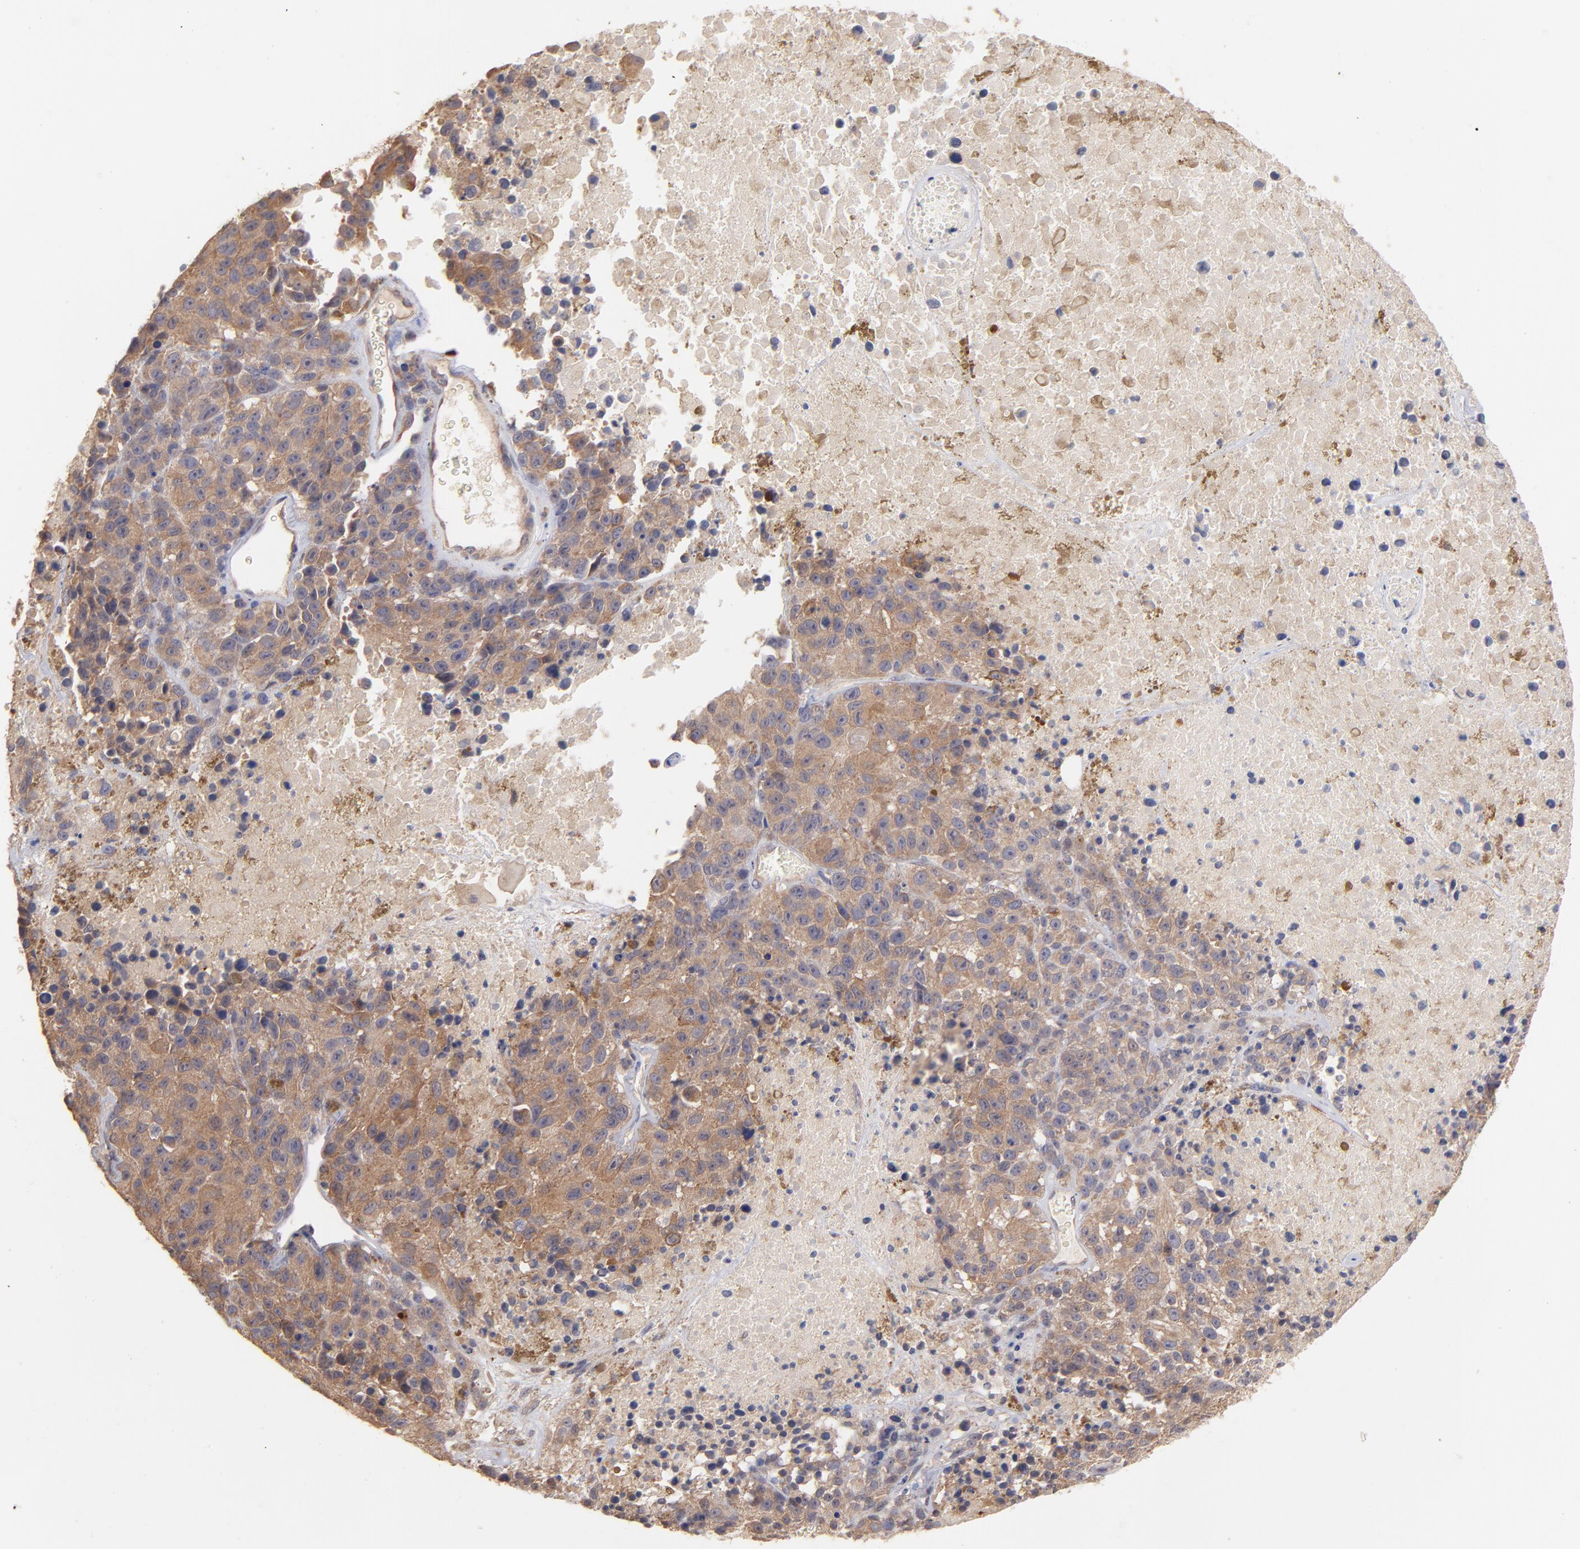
{"staining": {"intensity": "moderate", "quantity": ">75%", "location": "cytoplasmic/membranous"}, "tissue": "melanoma", "cell_type": "Tumor cells", "image_type": "cancer", "snomed": [{"axis": "morphology", "description": "Malignant melanoma, Metastatic site"}, {"axis": "topography", "description": "Cerebral cortex"}], "caption": "An immunohistochemistry (IHC) histopathology image of tumor tissue is shown. Protein staining in brown shows moderate cytoplasmic/membranous positivity in malignant melanoma (metastatic site) within tumor cells.", "gene": "STAP2", "patient": {"sex": "female", "age": 52}}